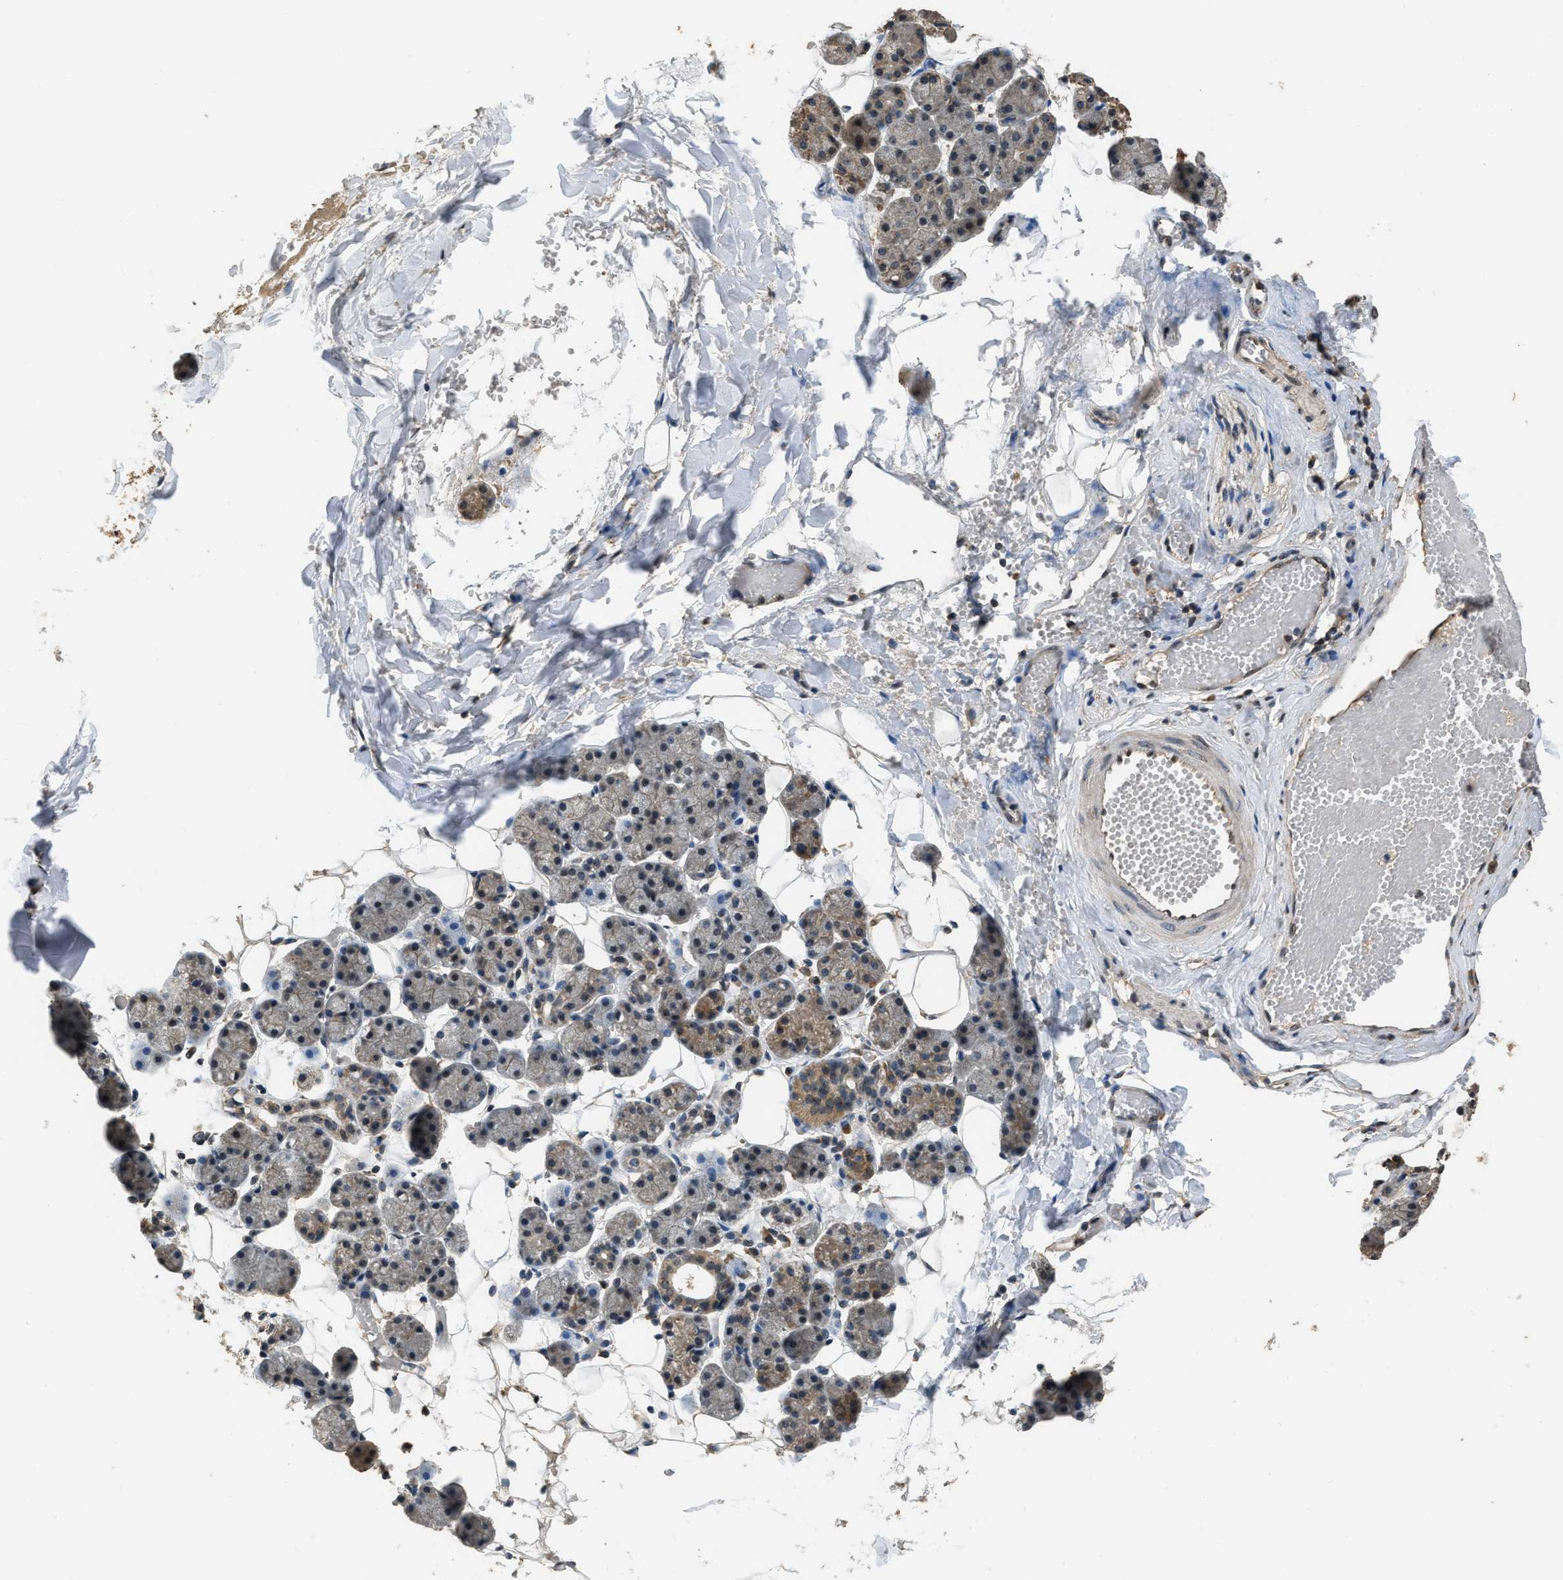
{"staining": {"intensity": "moderate", "quantity": ">75%", "location": "cytoplasmic/membranous"}, "tissue": "salivary gland", "cell_type": "Glandular cells", "image_type": "normal", "snomed": [{"axis": "morphology", "description": "Normal tissue, NOS"}, {"axis": "topography", "description": "Salivary gland"}], "caption": "Salivary gland stained with a brown dye displays moderate cytoplasmic/membranous positive staining in about >75% of glandular cells.", "gene": "DENND6B", "patient": {"sex": "female", "age": 33}}